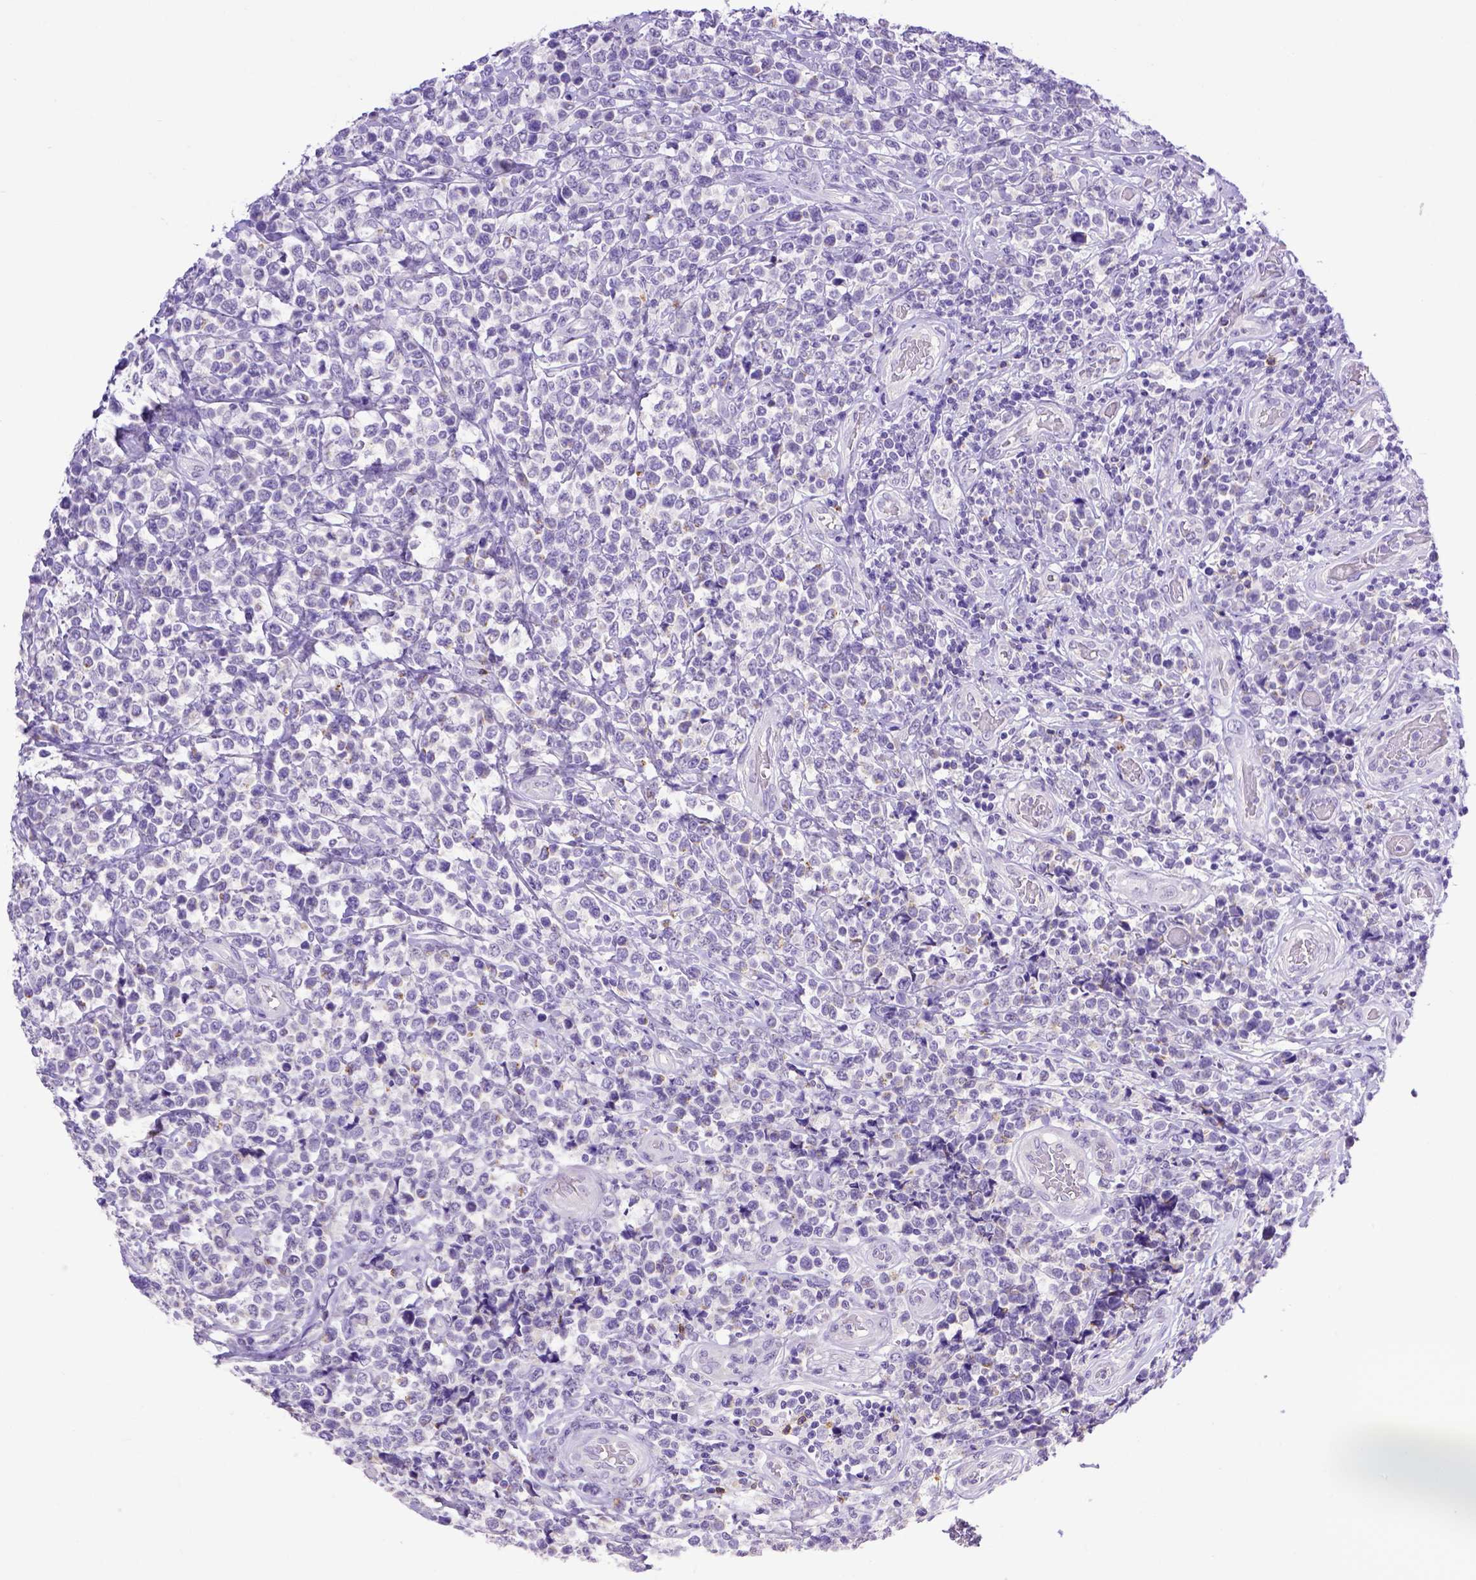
{"staining": {"intensity": "negative", "quantity": "none", "location": "none"}, "tissue": "lymphoma", "cell_type": "Tumor cells", "image_type": "cancer", "snomed": [{"axis": "morphology", "description": "Malignant lymphoma, non-Hodgkin's type, High grade"}, {"axis": "topography", "description": "Soft tissue"}], "caption": "High magnification brightfield microscopy of lymphoma stained with DAB (brown) and counterstained with hematoxylin (blue): tumor cells show no significant expression. (DAB IHC visualized using brightfield microscopy, high magnification).", "gene": "B3GAT1", "patient": {"sex": "female", "age": 56}}